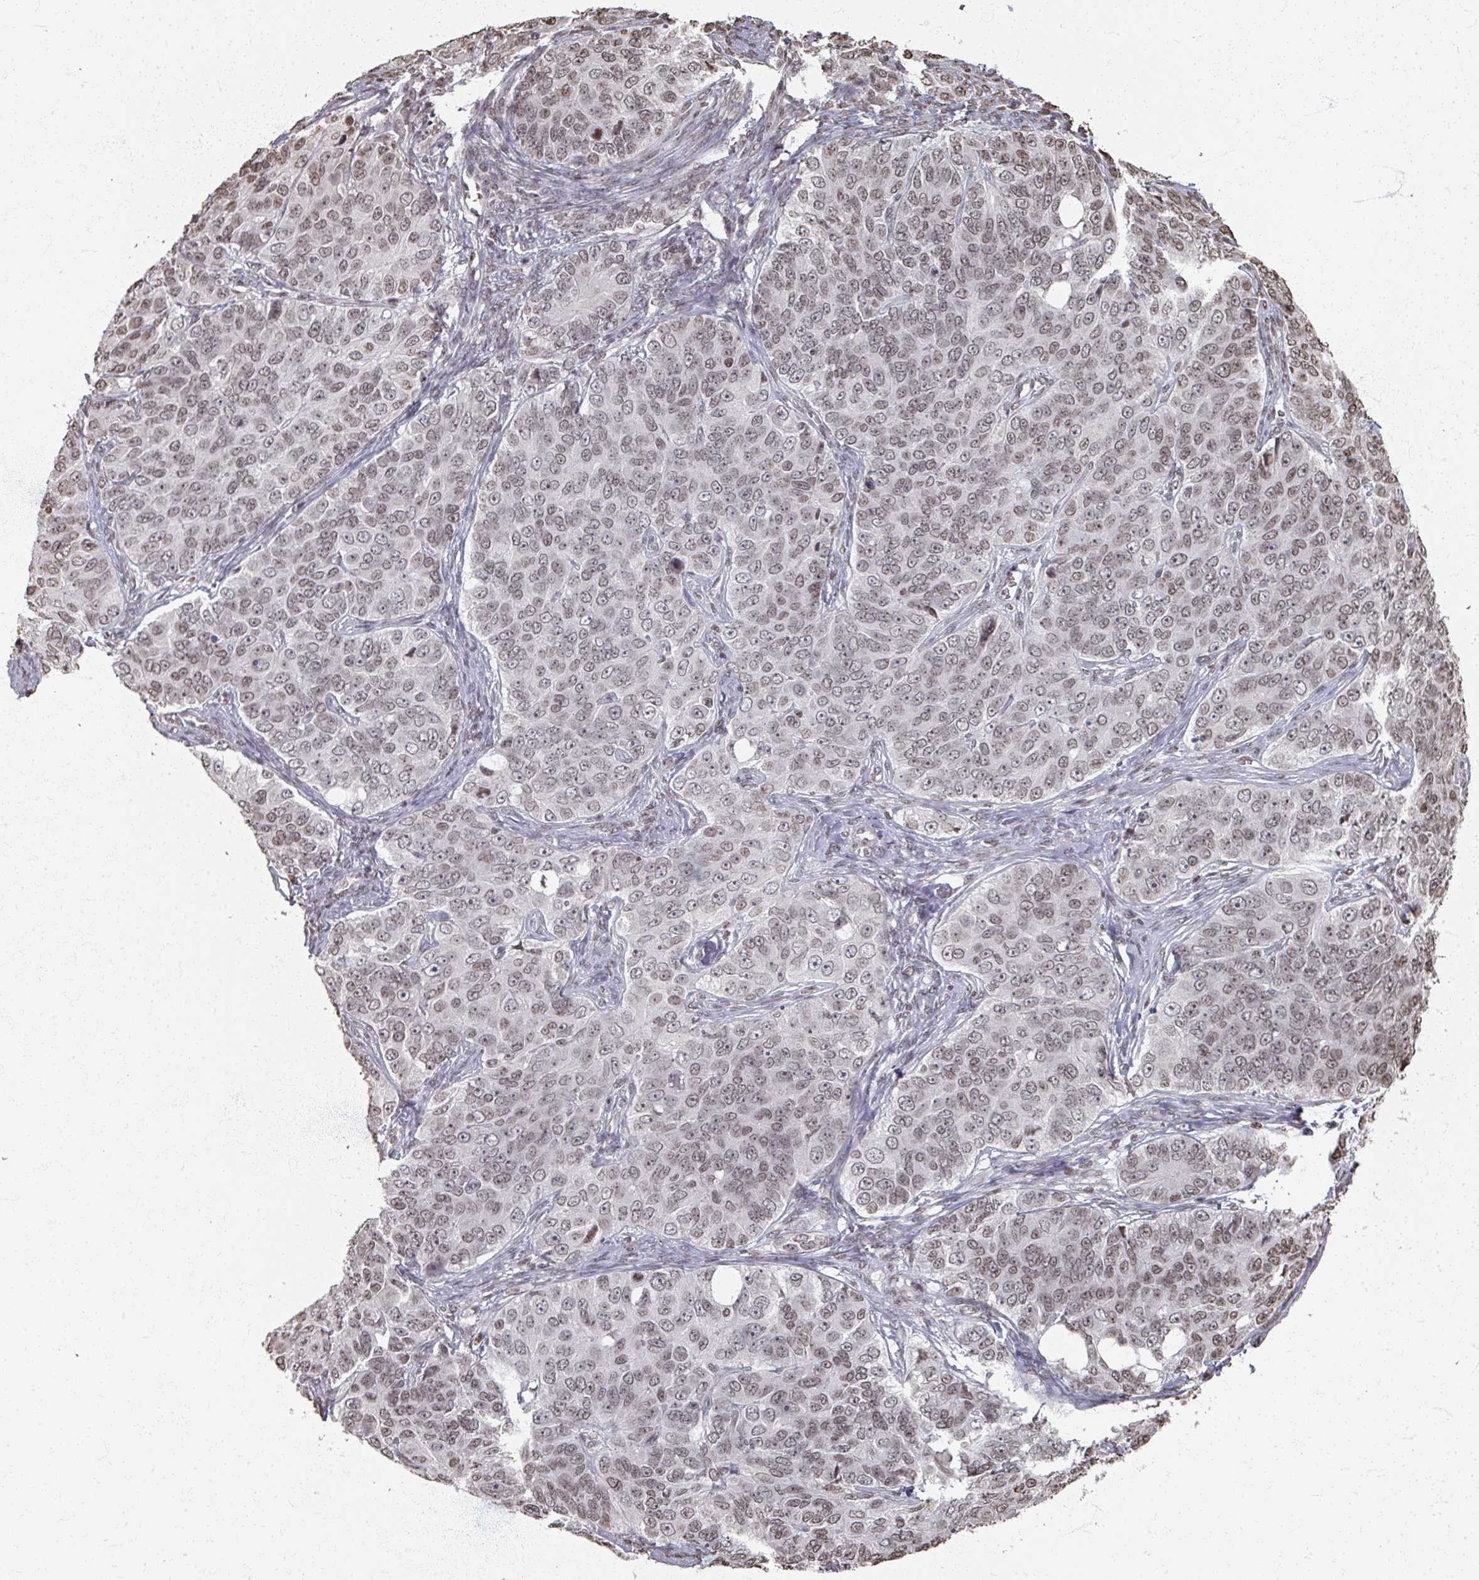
{"staining": {"intensity": "moderate", "quantity": "25%-75%", "location": "nuclear"}, "tissue": "ovarian cancer", "cell_type": "Tumor cells", "image_type": "cancer", "snomed": [{"axis": "morphology", "description": "Carcinoma, endometroid"}, {"axis": "topography", "description": "Ovary"}], "caption": "Ovarian endometroid carcinoma stained with immunohistochemistry (IHC) exhibits moderate nuclear positivity in about 25%-75% of tumor cells.", "gene": "DCUN1D5", "patient": {"sex": "female", "age": 51}}